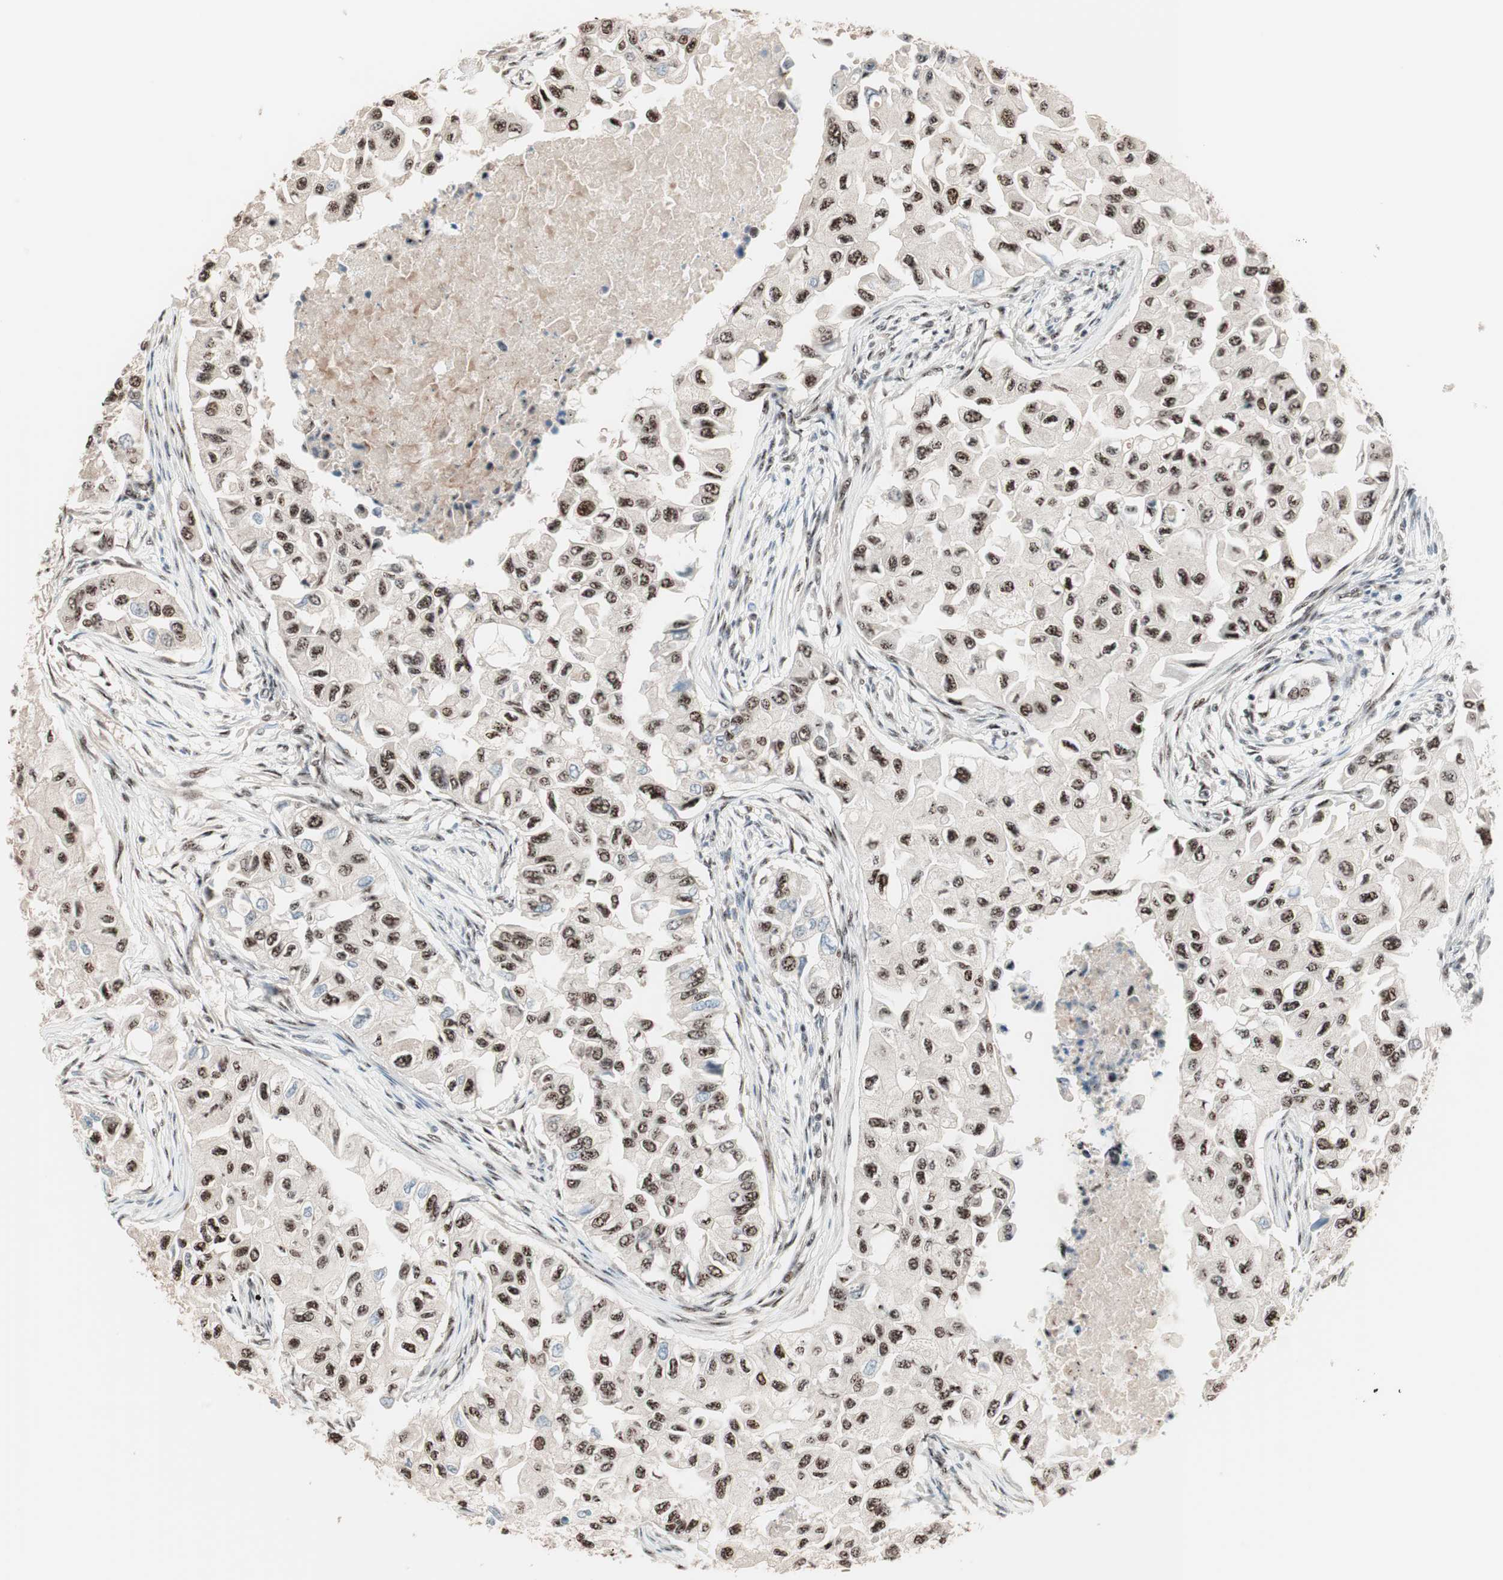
{"staining": {"intensity": "strong", "quantity": ">75%", "location": "nuclear"}, "tissue": "breast cancer", "cell_type": "Tumor cells", "image_type": "cancer", "snomed": [{"axis": "morphology", "description": "Normal tissue, NOS"}, {"axis": "morphology", "description": "Duct carcinoma"}, {"axis": "topography", "description": "Breast"}], "caption": "Immunohistochemical staining of human intraductal carcinoma (breast) exhibits high levels of strong nuclear positivity in about >75% of tumor cells. Nuclei are stained in blue.", "gene": "NR5A2", "patient": {"sex": "female", "age": 49}}